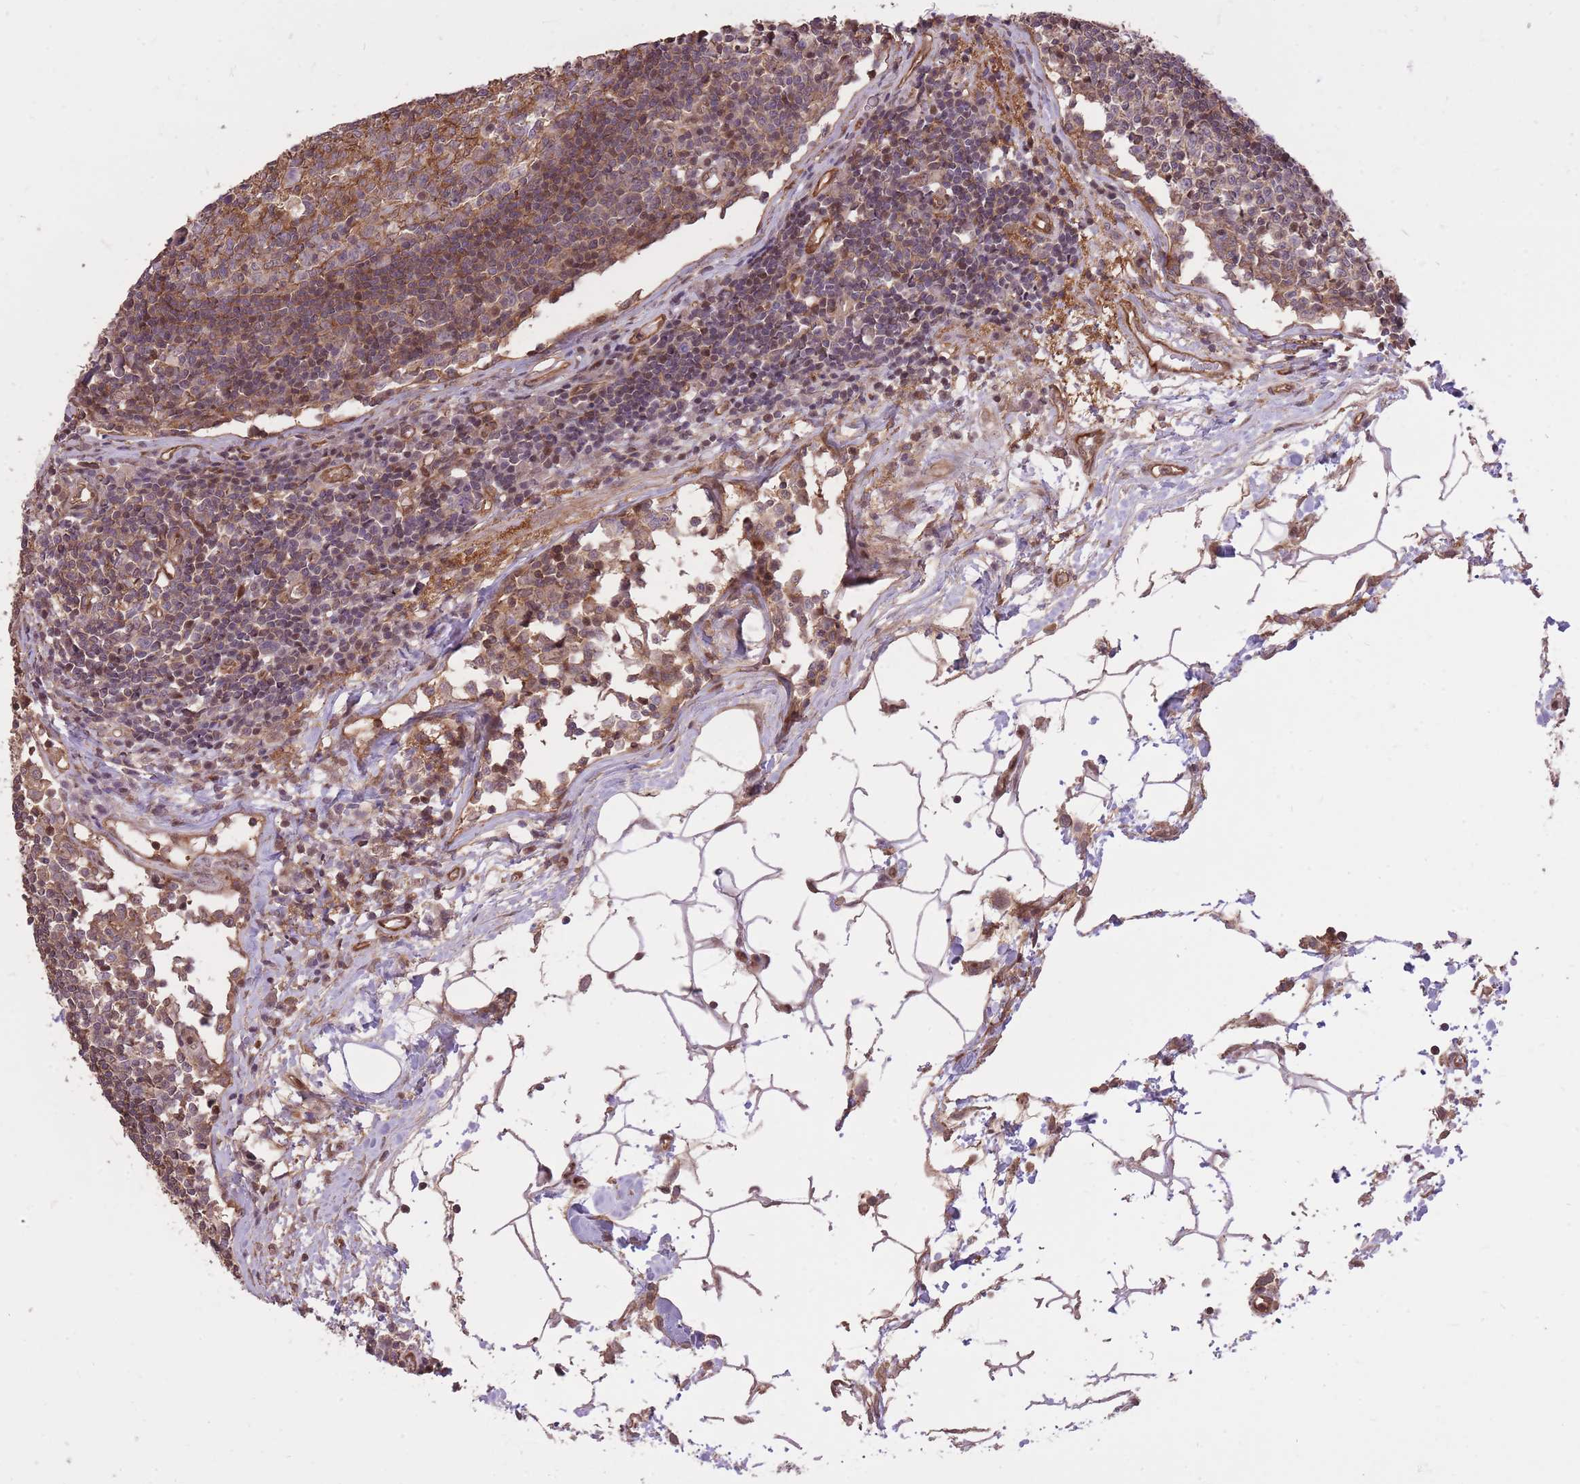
{"staining": {"intensity": "moderate", "quantity": "<25%", "location": "cytoplasmic/membranous"}, "tissue": "lymph node", "cell_type": "Germinal center cells", "image_type": "normal", "snomed": [{"axis": "morphology", "description": "Normal tissue, NOS"}, {"axis": "topography", "description": "Lymph node"}], "caption": "Protein staining displays moderate cytoplasmic/membranous positivity in approximately <25% of germinal center cells in normal lymph node.", "gene": "PLD1", "patient": {"sex": "female", "age": 55}}